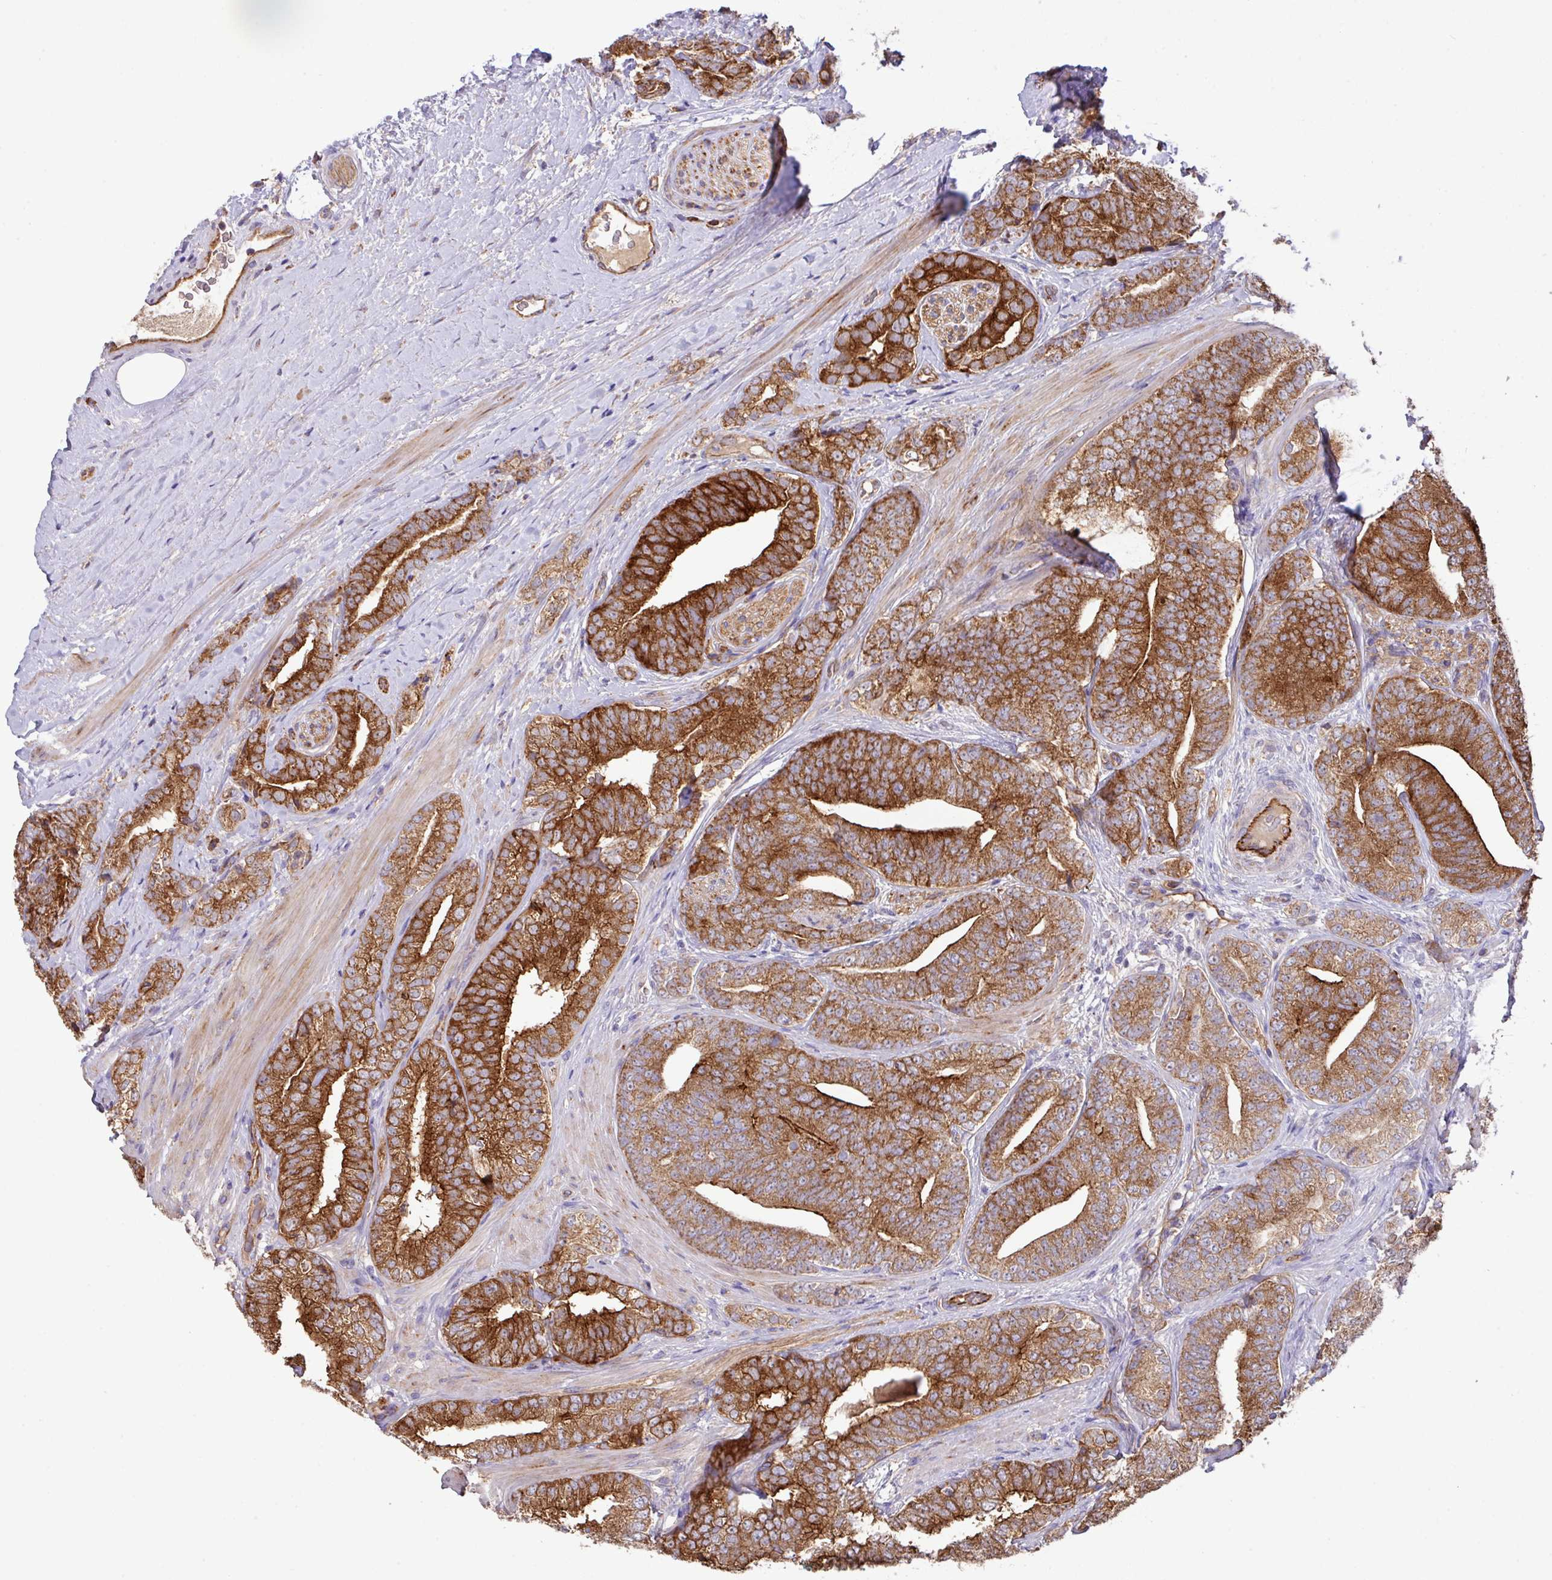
{"staining": {"intensity": "strong", "quantity": ">75%", "location": "cytoplasmic/membranous"}, "tissue": "prostate cancer", "cell_type": "Tumor cells", "image_type": "cancer", "snomed": [{"axis": "morphology", "description": "Adenocarcinoma, High grade"}, {"axis": "topography", "description": "Prostate"}], "caption": "Human prostate cancer stained with a protein marker exhibits strong staining in tumor cells.", "gene": "LRRC53", "patient": {"sex": "male", "age": 72}}